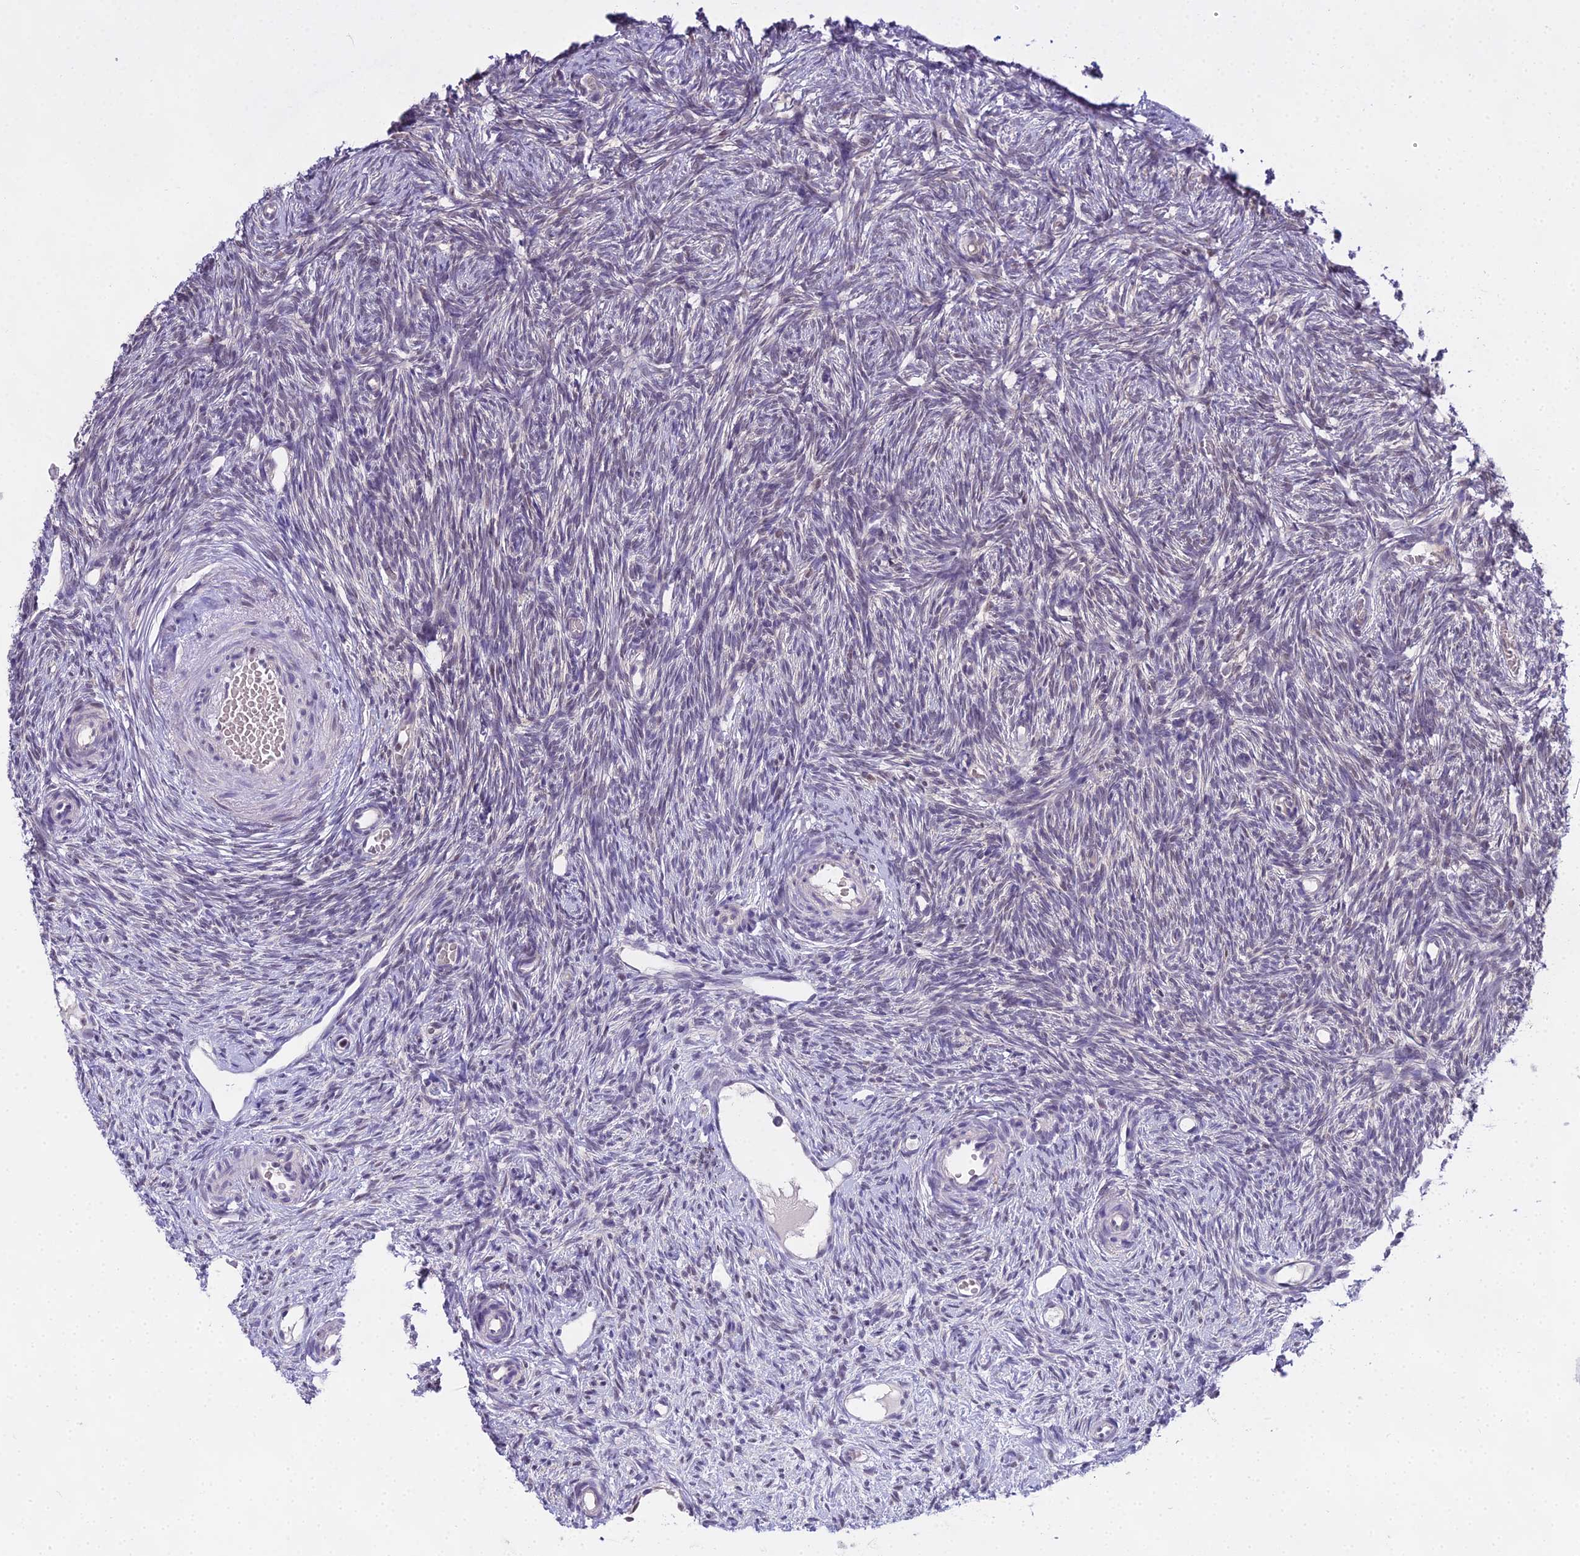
{"staining": {"intensity": "negative", "quantity": "none", "location": "none"}, "tissue": "ovary", "cell_type": "Ovarian stroma cells", "image_type": "normal", "snomed": [{"axis": "morphology", "description": "Normal tissue, NOS"}, {"axis": "topography", "description": "Ovary"}], "caption": "High power microscopy histopathology image of an immunohistochemistry photomicrograph of unremarkable ovary, revealing no significant positivity in ovarian stroma cells.", "gene": "MAT2A", "patient": {"sex": "female", "age": 51}}